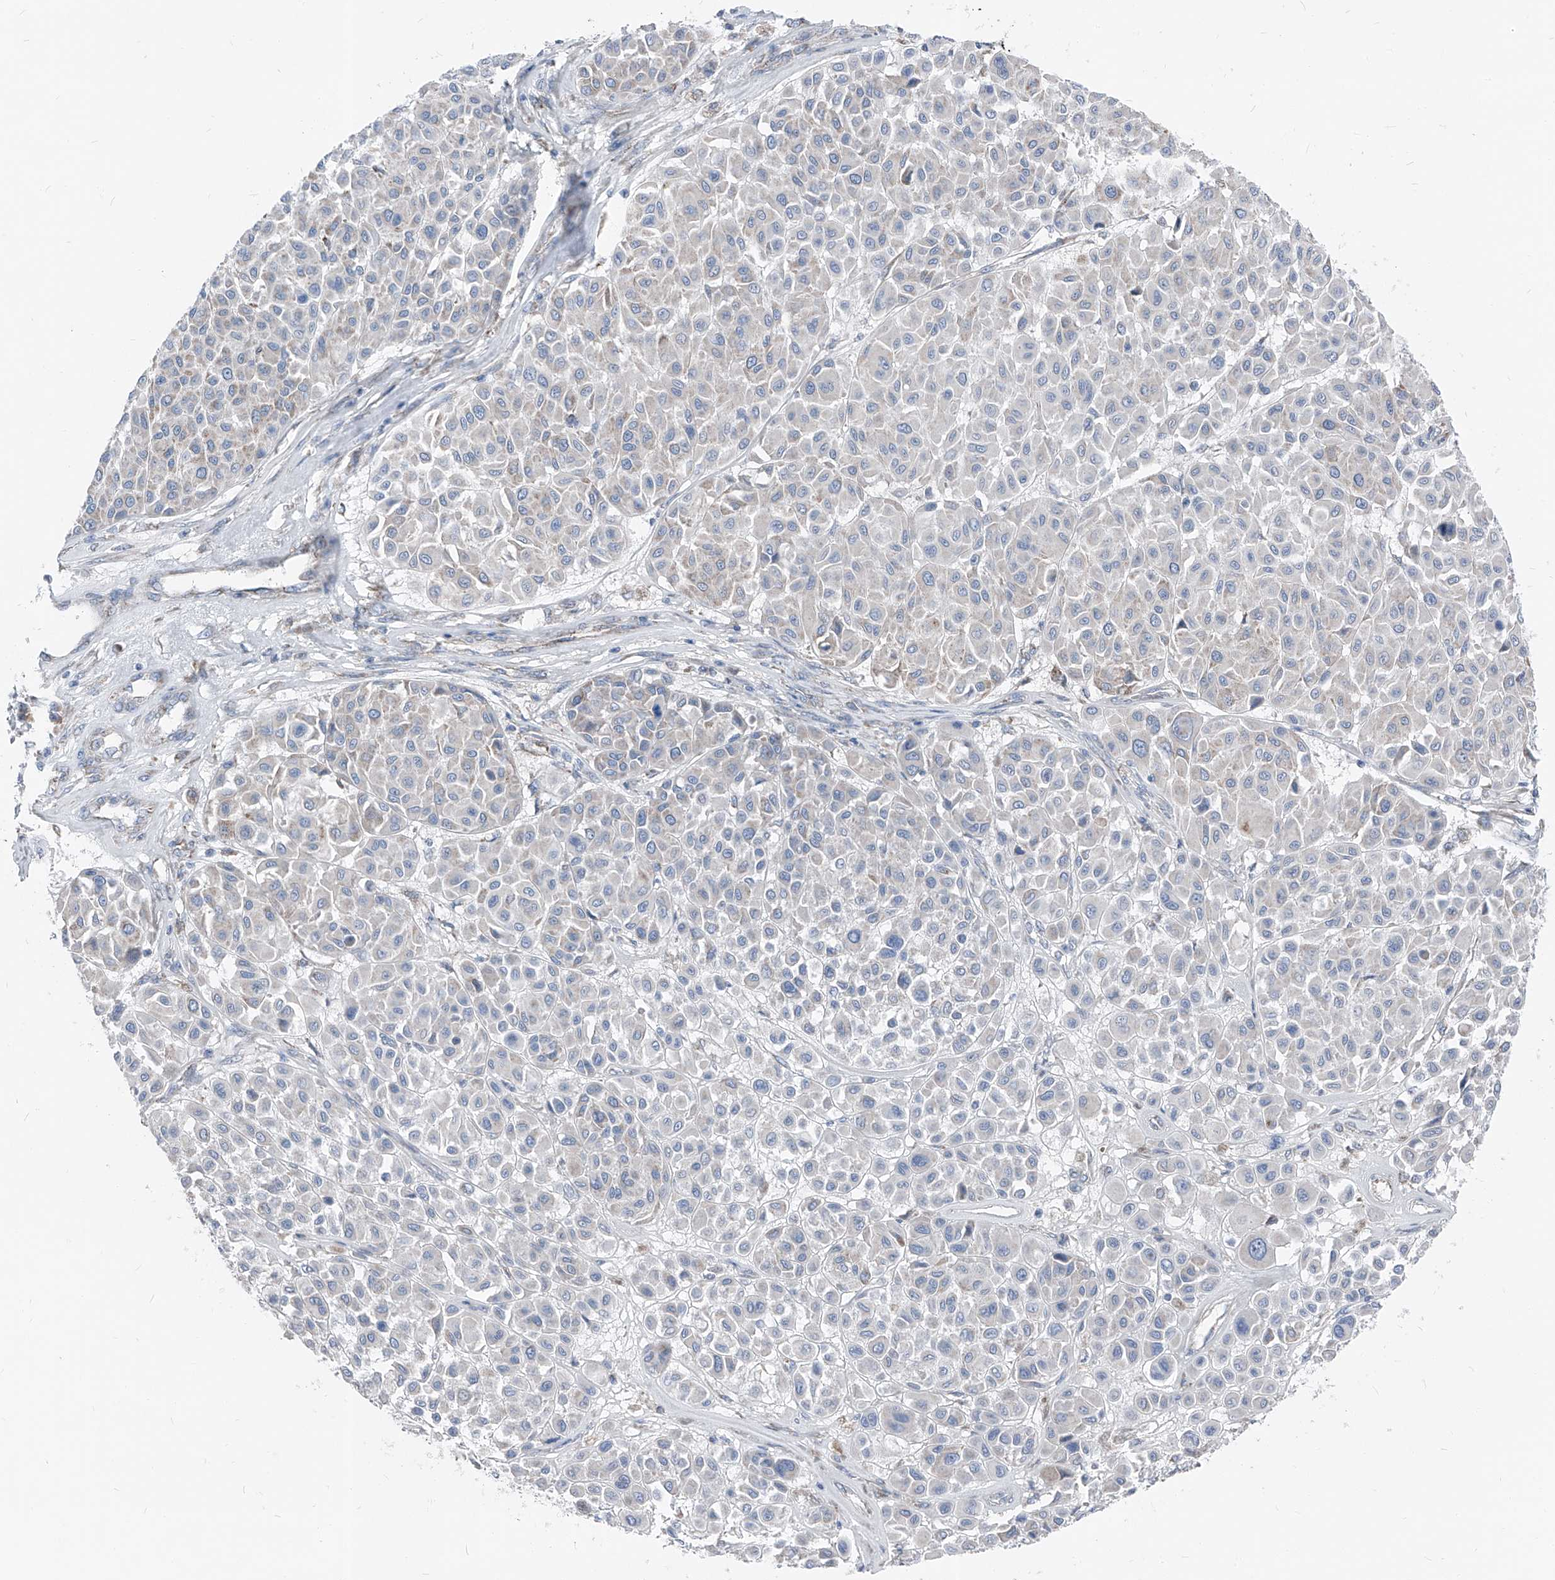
{"staining": {"intensity": "negative", "quantity": "none", "location": "none"}, "tissue": "melanoma", "cell_type": "Tumor cells", "image_type": "cancer", "snomed": [{"axis": "morphology", "description": "Malignant melanoma, Metastatic site"}, {"axis": "topography", "description": "Soft tissue"}], "caption": "Melanoma was stained to show a protein in brown. There is no significant staining in tumor cells.", "gene": "AGPS", "patient": {"sex": "male", "age": 41}}